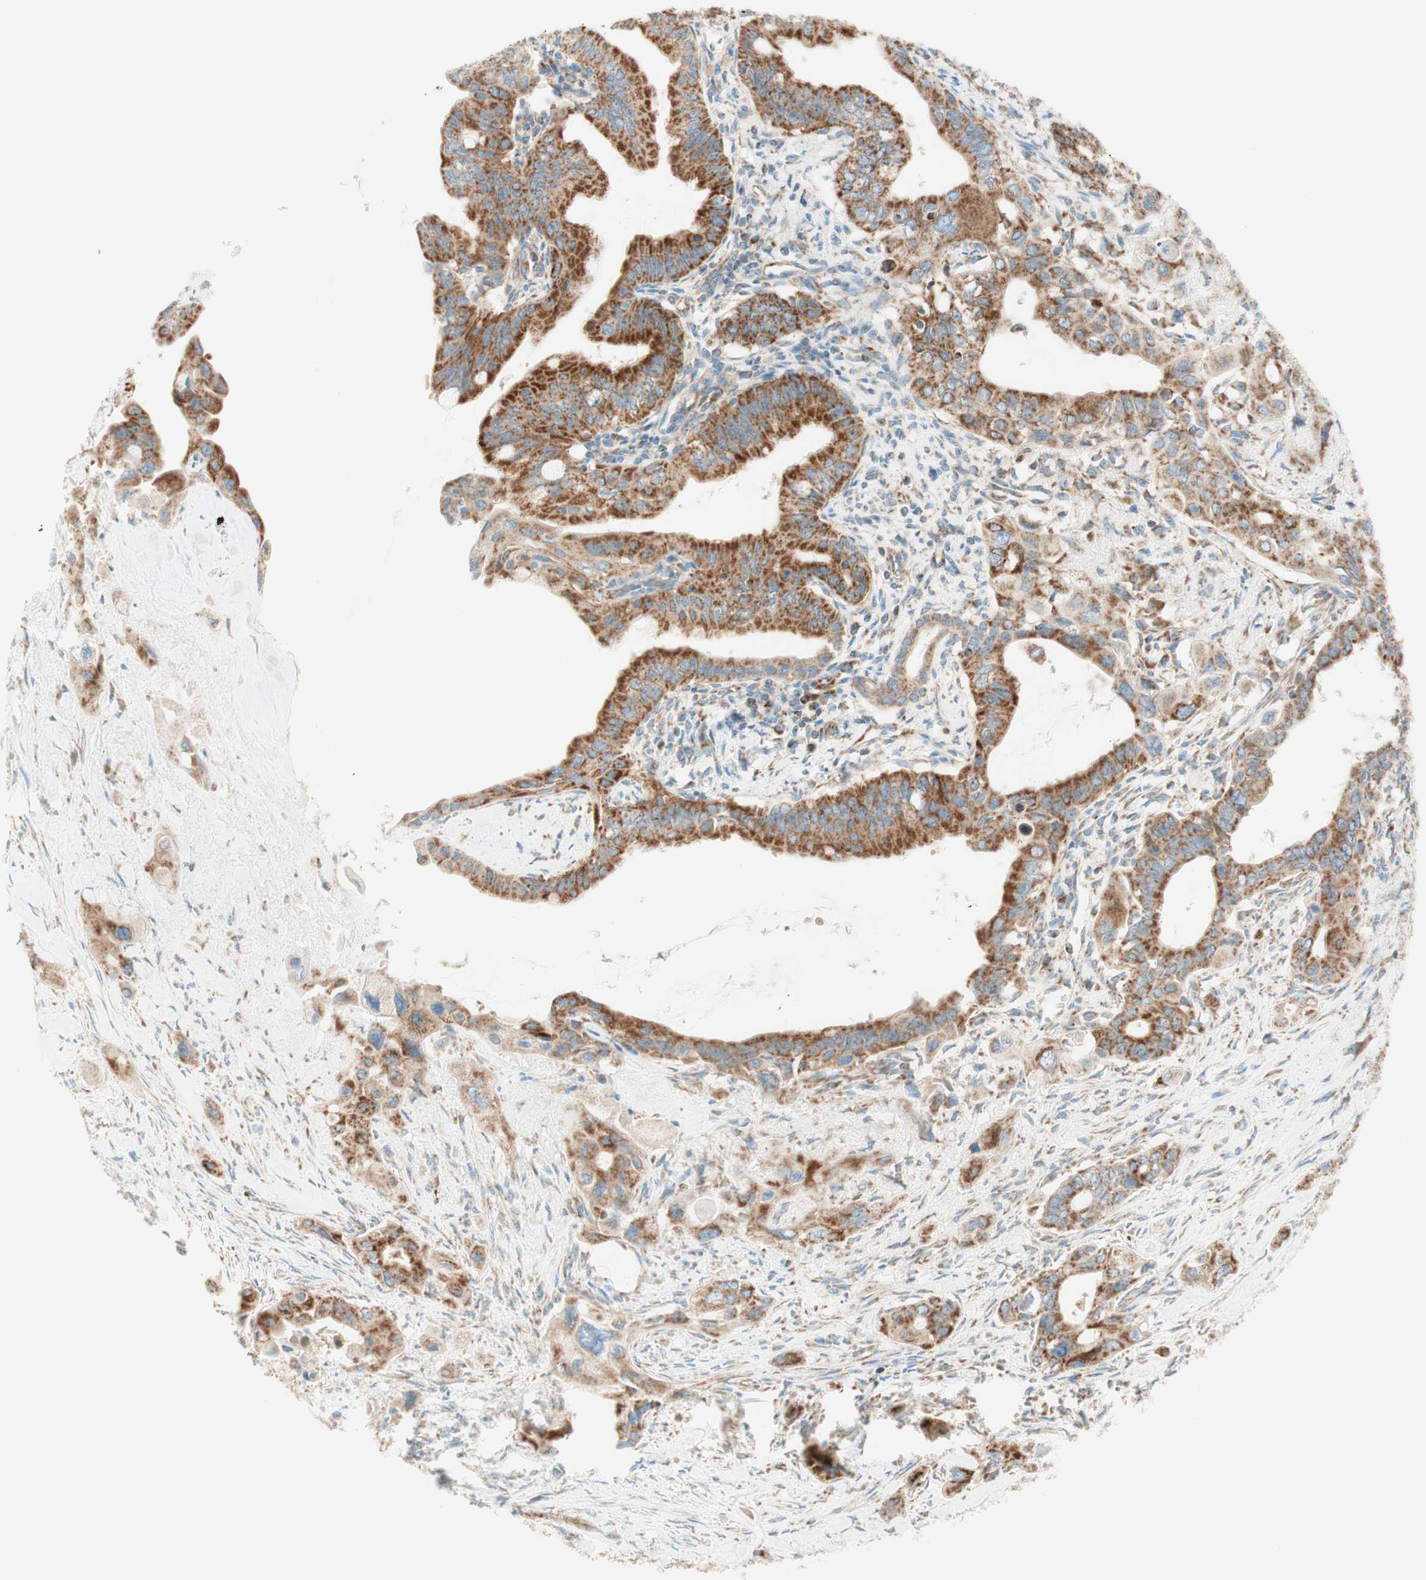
{"staining": {"intensity": "strong", "quantity": ">75%", "location": "cytoplasmic/membranous"}, "tissue": "pancreatic cancer", "cell_type": "Tumor cells", "image_type": "cancer", "snomed": [{"axis": "morphology", "description": "Adenocarcinoma, NOS"}, {"axis": "topography", "description": "Pancreas"}], "caption": "Approximately >75% of tumor cells in adenocarcinoma (pancreatic) reveal strong cytoplasmic/membranous protein expression as visualized by brown immunohistochemical staining.", "gene": "TOMM20", "patient": {"sex": "male", "age": 73}}